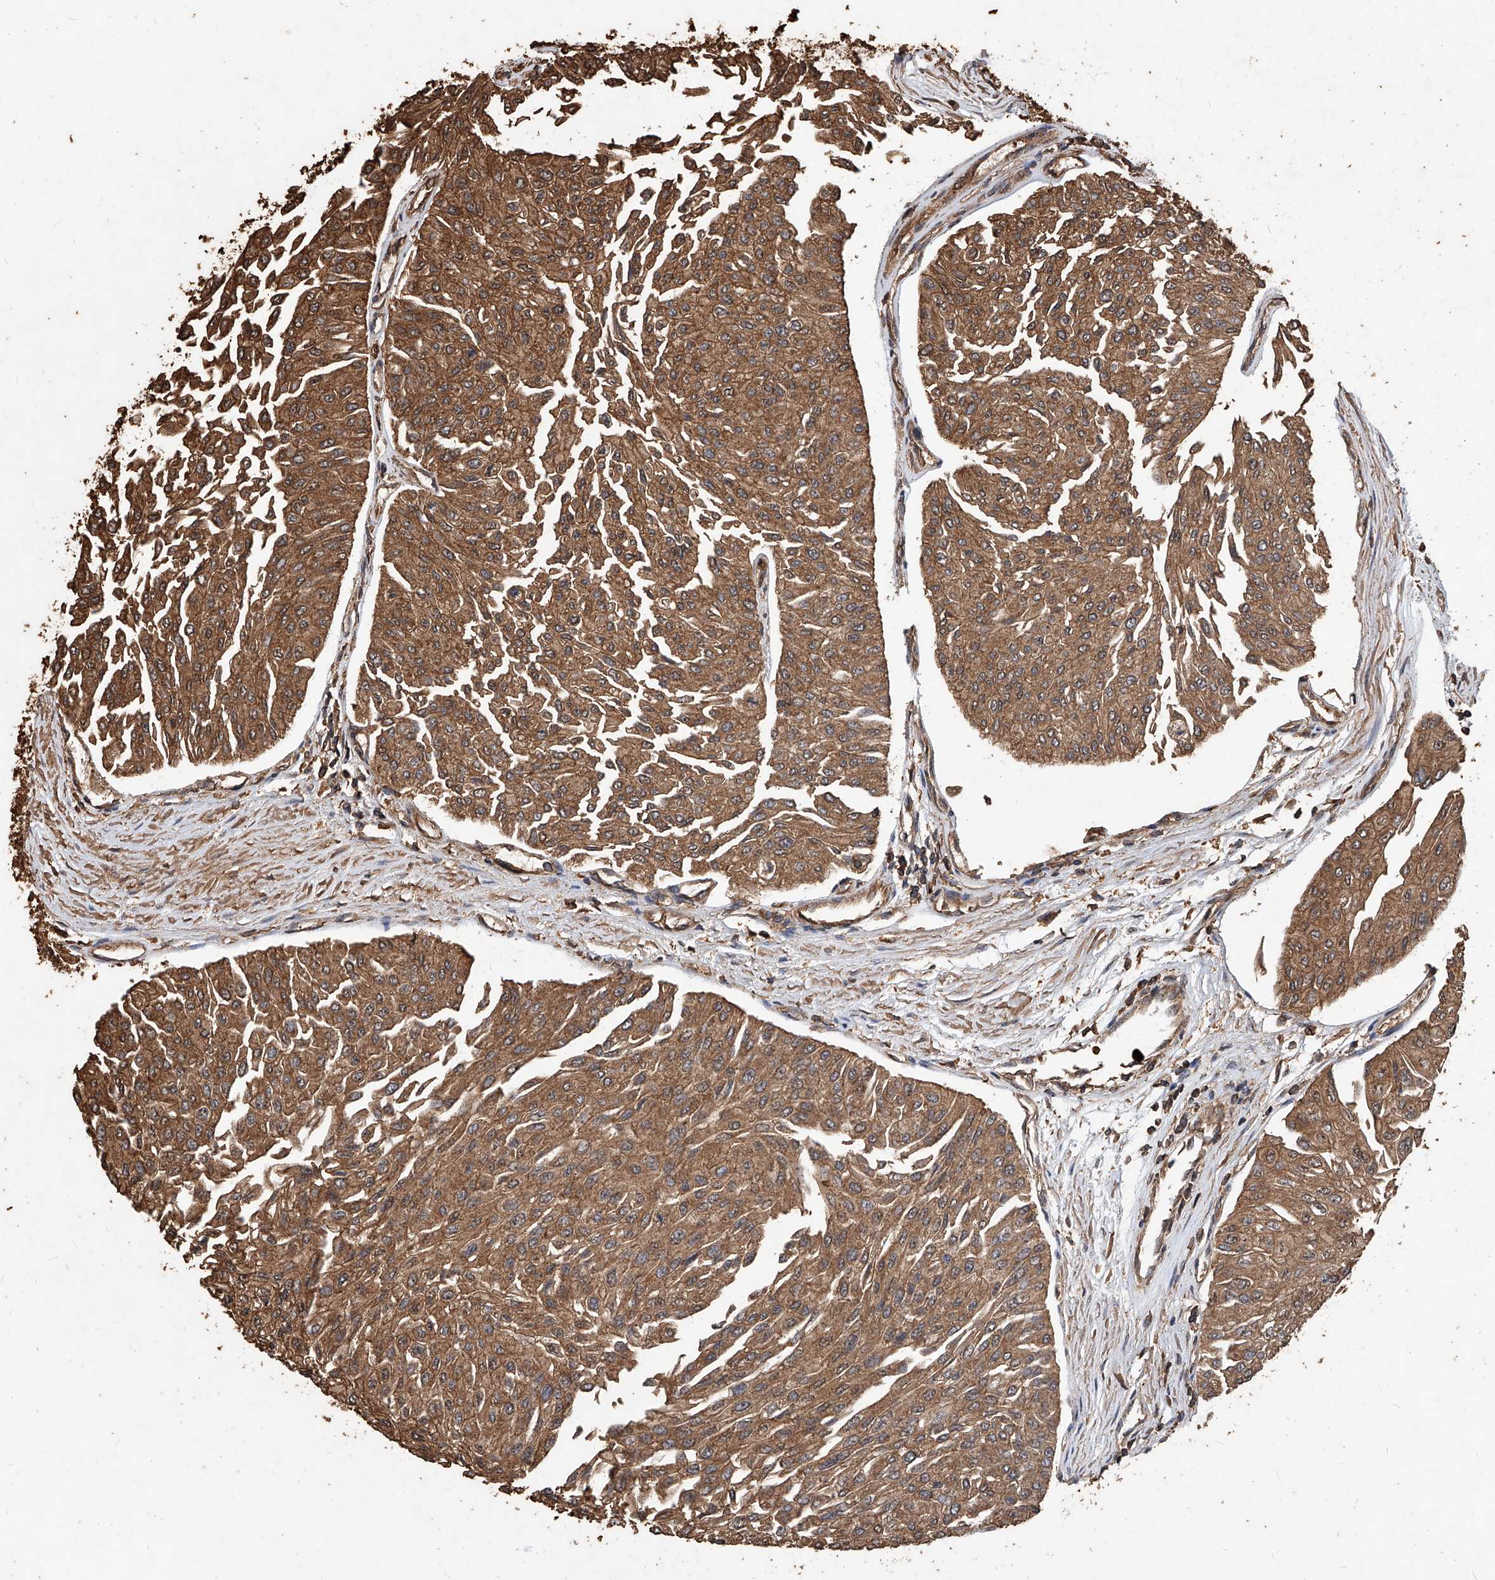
{"staining": {"intensity": "moderate", "quantity": ">75%", "location": "cytoplasmic/membranous"}, "tissue": "urothelial cancer", "cell_type": "Tumor cells", "image_type": "cancer", "snomed": [{"axis": "morphology", "description": "Urothelial carcinoma, Low grade"}, {"axis": "topography", "description": "Urinary bladder"}], "caption": "Urothelial carcinoma (low-grade) was stained to show a protein in brown. There is medium levels of moderate cytoplasmic/membranous expression in approximately >75% of tumor cells.", "gene": "UCP2", "patient": {"sex": "male", "age": 67}}